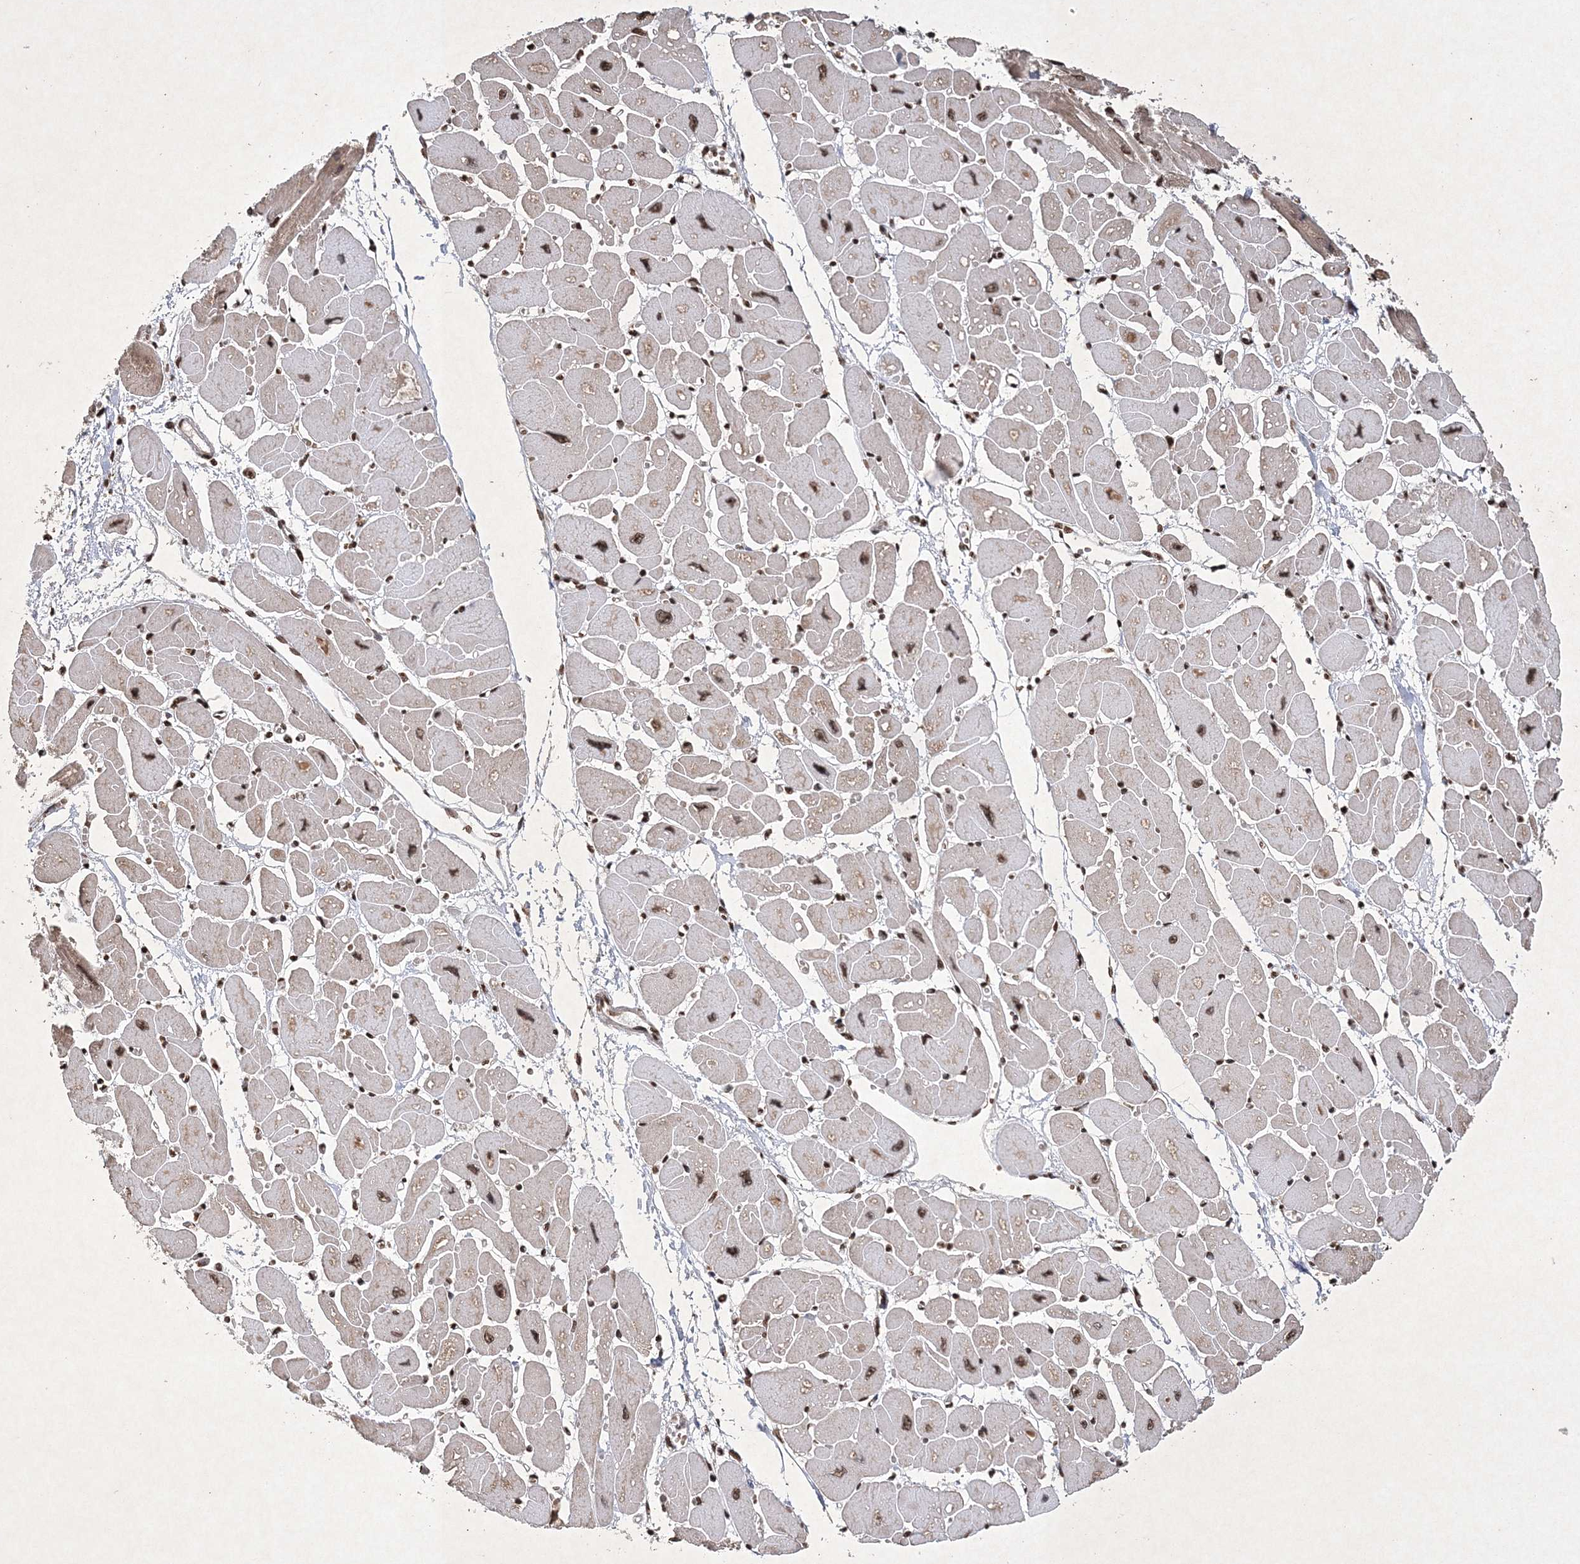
{"staining": {"intensity": "moderate", "quantity": ">75%", "location": "cytoplasmic/membranous,nuclear"}, "tissue": "heart muscle", "cell_type": "Cardiomyocytes", "image_type": "normal", "snomed": [{"axis": "morphology", "description": "Normal tissue, NOS"}, {"axis": "topography", "description": "Heart"}], "caption": "The image exhibits immunohistochemical staining of normal heart muscle. There is moderate cytoplasmic/membranous,nuclear expression is seen in about >75% of cardiomyocytes. (Brightfield microscopy of DAB IHC at high magnification).", "gene": "NEDD9", "patient": {"sex": "female", "age": 54}}